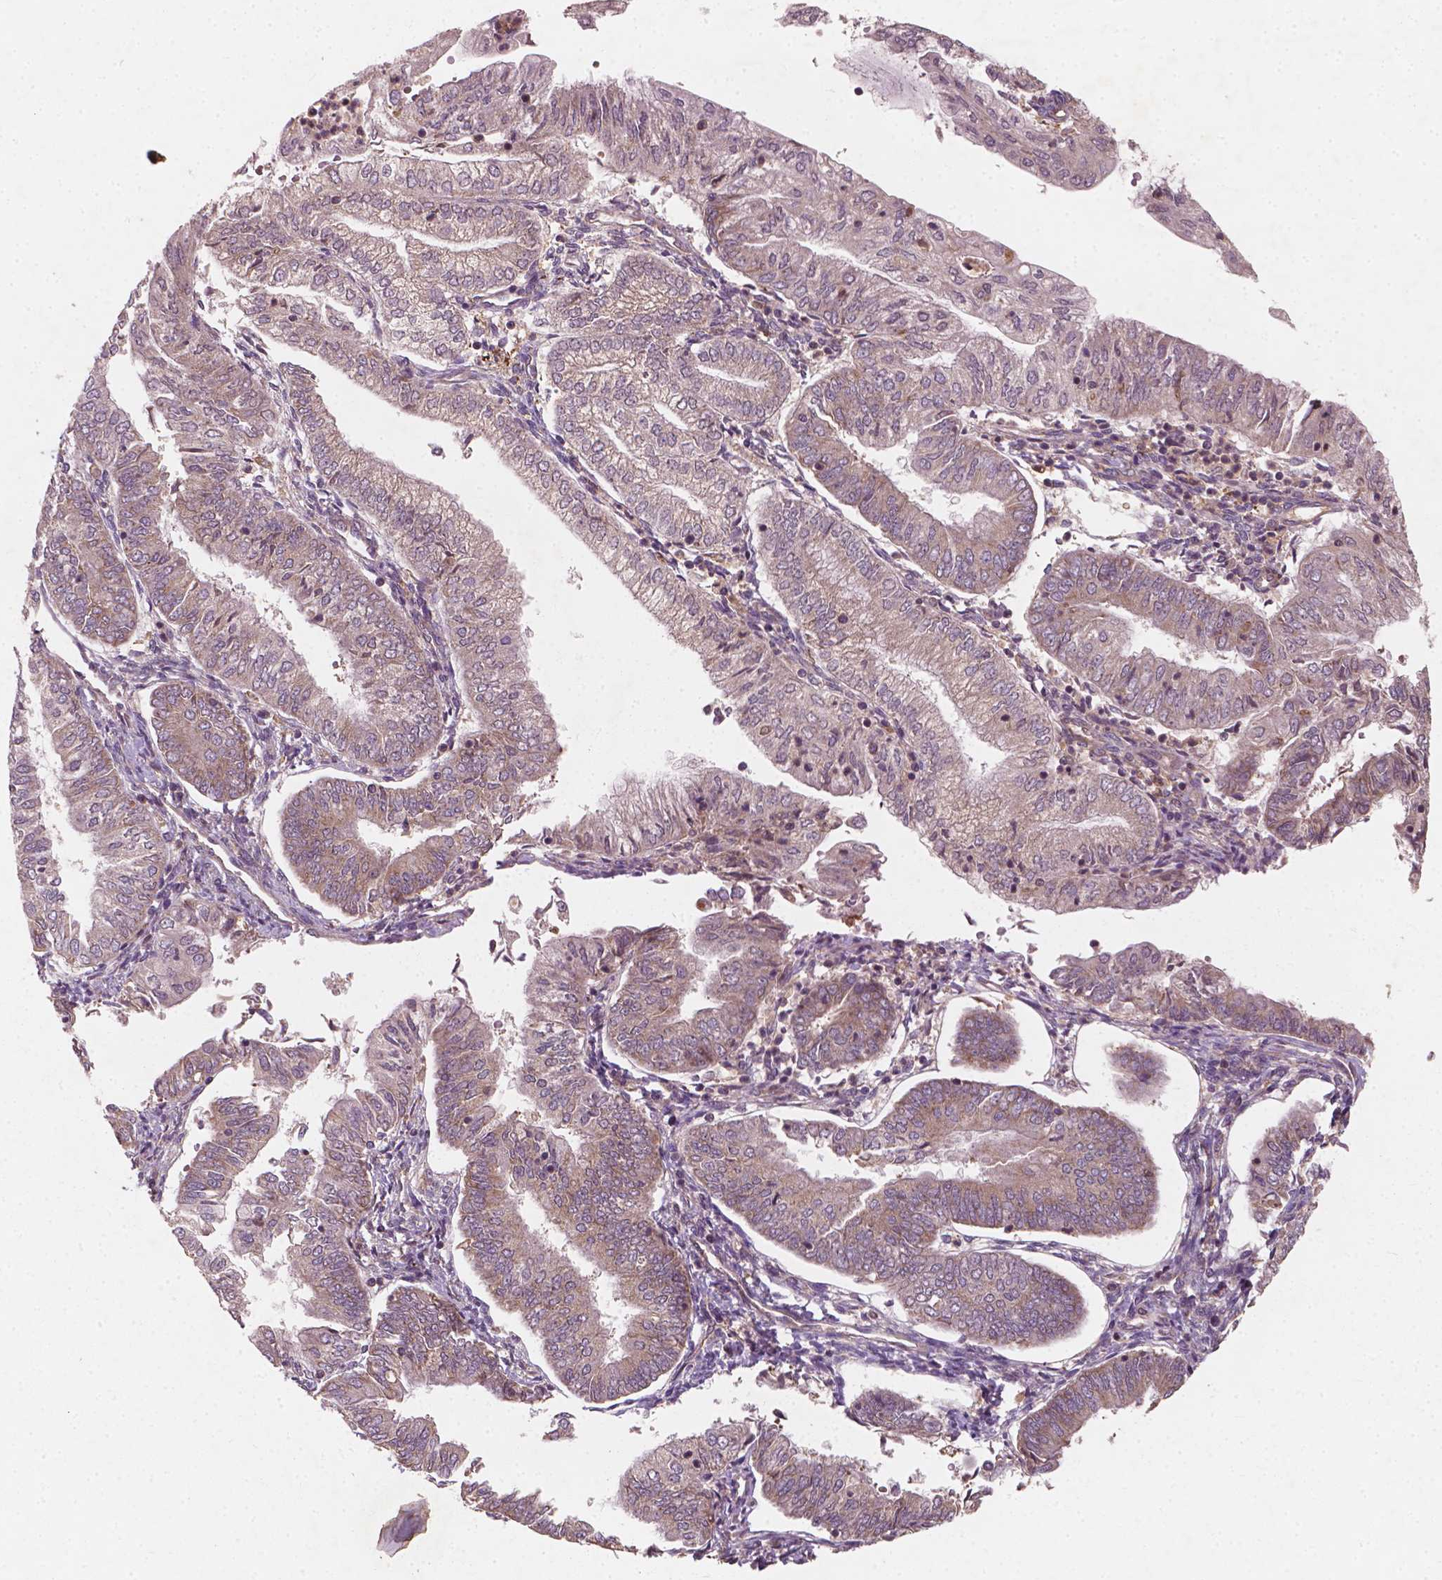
{"staining": {"intensity": "weak", "quantity": "<25%", "location": "cytoplasmic/membranous"}, "tissue": "endometrial cancer", "cell_type": "Tumor cells", "image_type": "cancer", "snomed": [{"axis": "morphology", "description": "Adenocarcinoma, NOS"}, {"axis": "topography", "description": "Endometrium"}], "caption": "This is an IHC image of endometrial adenocarcinoma. There is no expression in tumor cells.", "gene": "CYFIP2", "patient": {"sex": "female", "age": 55}}